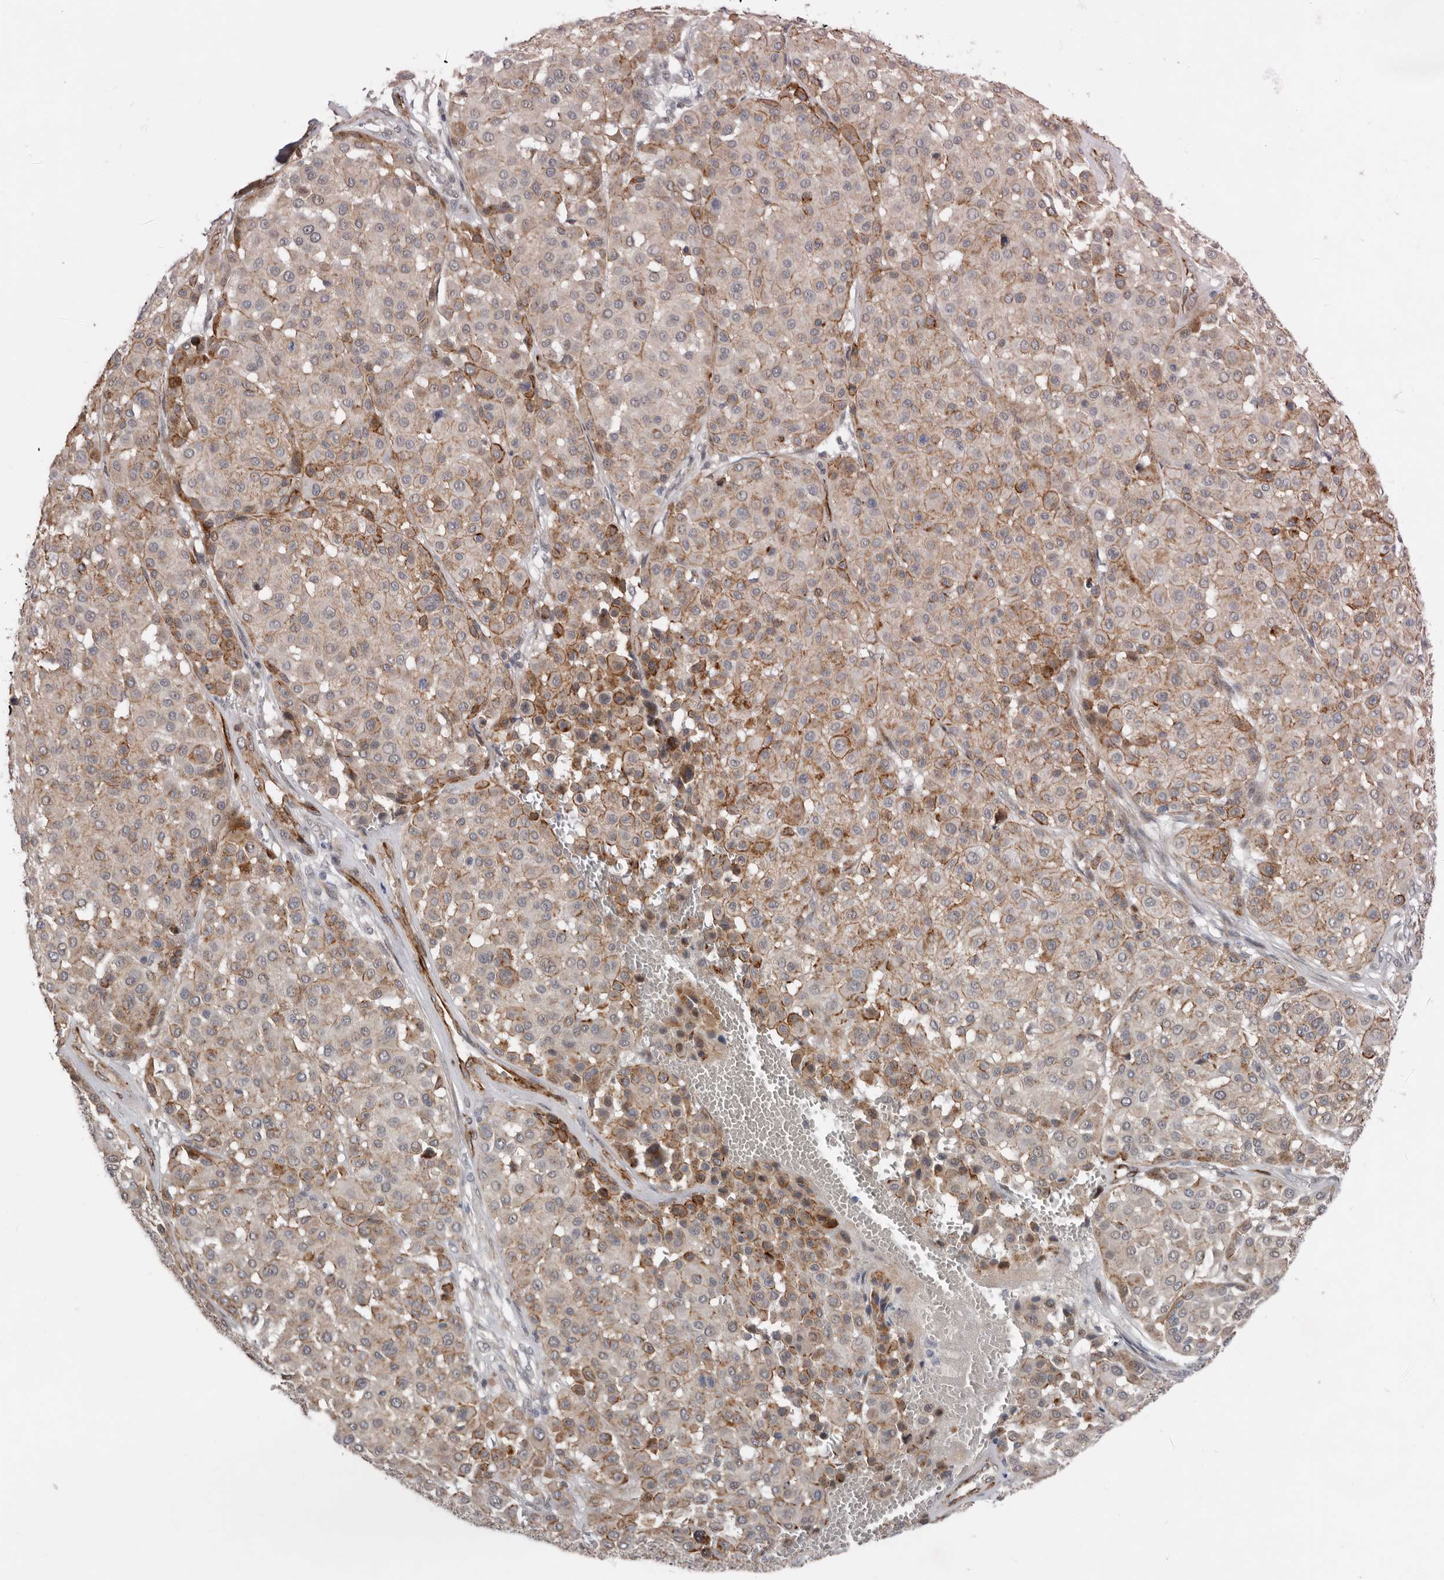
{"staining": {"intensity": "weak", "quantity": ">75%", "location": "cytoplasmic/membranous"}, "tissue": "melanoma", "cell_type": "Tumor cells", "image_type": "cancer", "snomed": [{"axis": "morphology", "description": "Malignant melanoma, Metastatic site"}, {"axis": "topography", "description": "Soft tissue"}], "caption": "There is low levels of weak cytoplasmic/membranous positivity in tumor cells of melanoma, as demonstrated by immunohistochemical staining (brown color).", "gene": "RANBP17", "patient": {"sex": "male", "age": 41}}